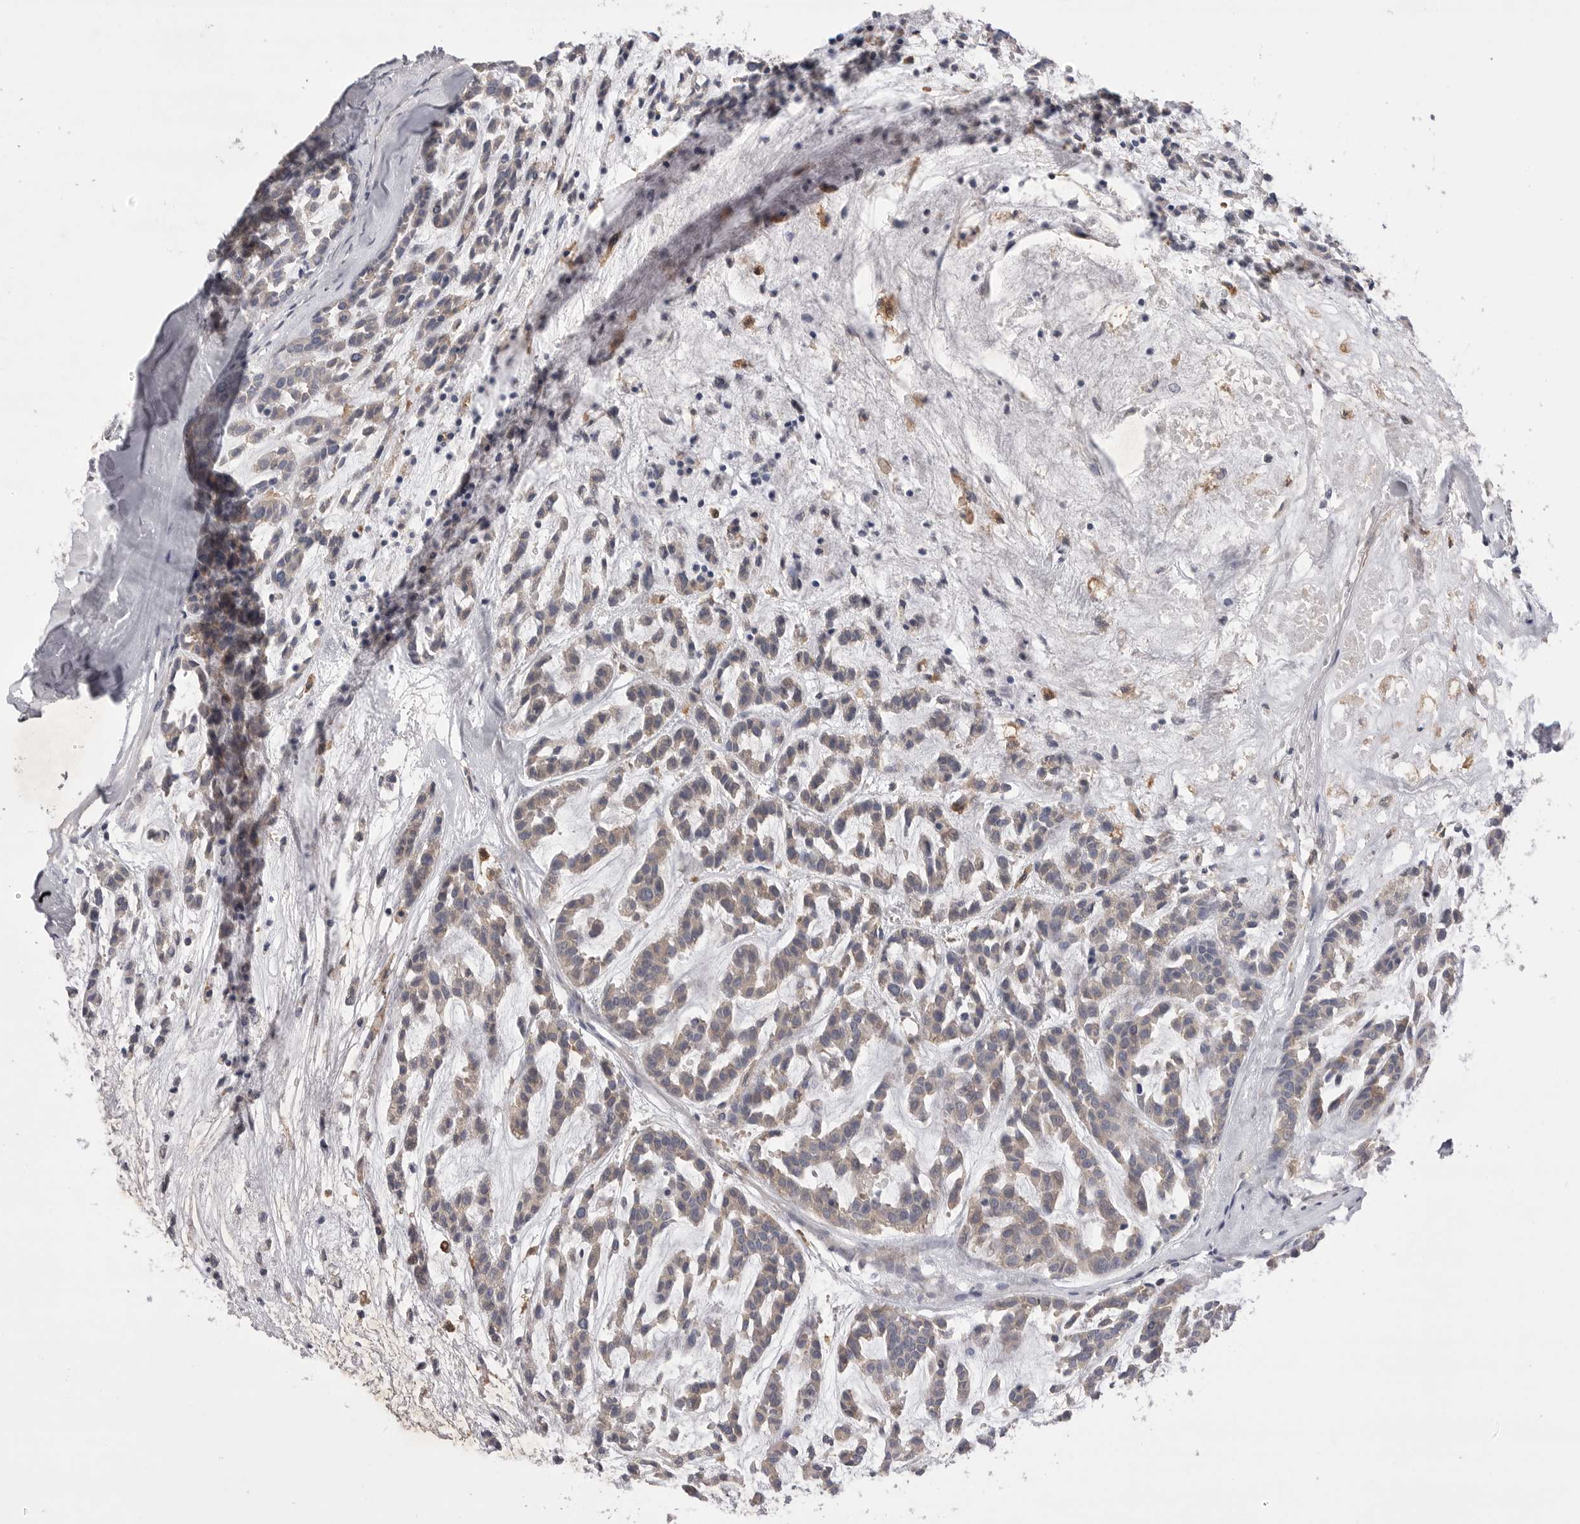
{"staining": {"intensity": "negative", "quantity": "none", "location": "none"}, "tissue": "head and neck cancer", "cell_type": "Tumor cells", "image_type": "cancer", "snomed": [{"axis": "morphology", "description": "Adenocarcinoma, NOS"}, {"axis": "morphology", "description": "Adenoma, NOS"}, {"axis": "topography", "description": "Head-Neck"}], "caption": "A histopathology image of human adenocarcinoma (head and neck) is negative for staining in tumor cells. Nuclei are stained in blue.", "gene": "VAC14", "patient": {"sex": "female", "age": 55}}